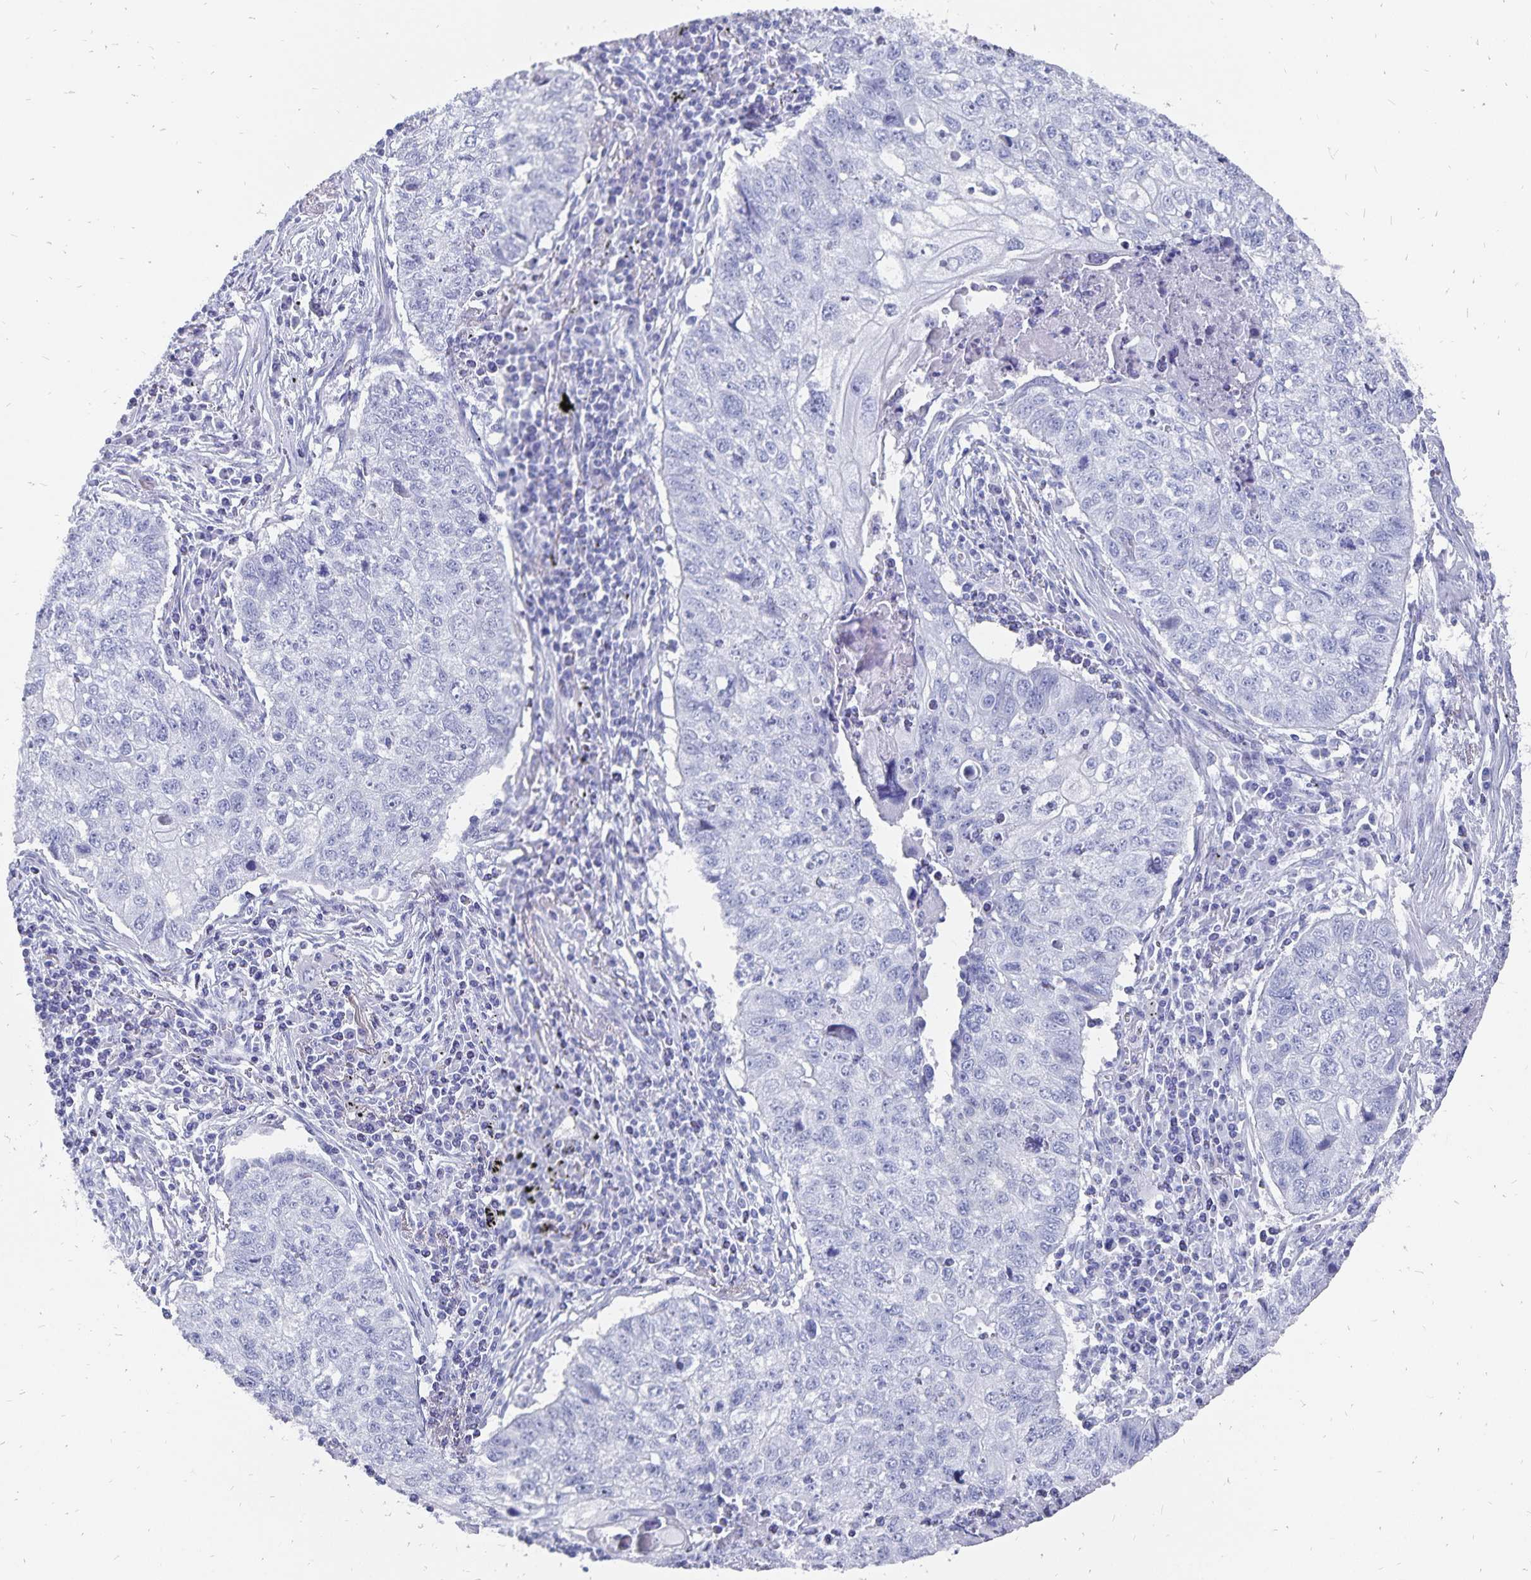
{"staining": {"intensity": "negative", "quantity": "none", "location": "none"}, "tissue": "lung cancer", "cell_type": "Tumor cells", "image_type": "cancer", "snomed": [{"axis": "morphology", "description": "Normal morphology"}, {"axis": "morphology", "description": "Aneuploidy"}, {"axis": "morphology", "description": "Squamous cell carcinoma, NOS"}, {"axis": "topography", "description": "Lymph node"}, {"axis": "topography", "description": "Lung"}], "caption": "An IHC histopathology image of lung cancer is shown. There is no staining in tumor cells of lung cancer.", "gene": "ADH1A", "patient": {"sex": "female", "age": 76}}